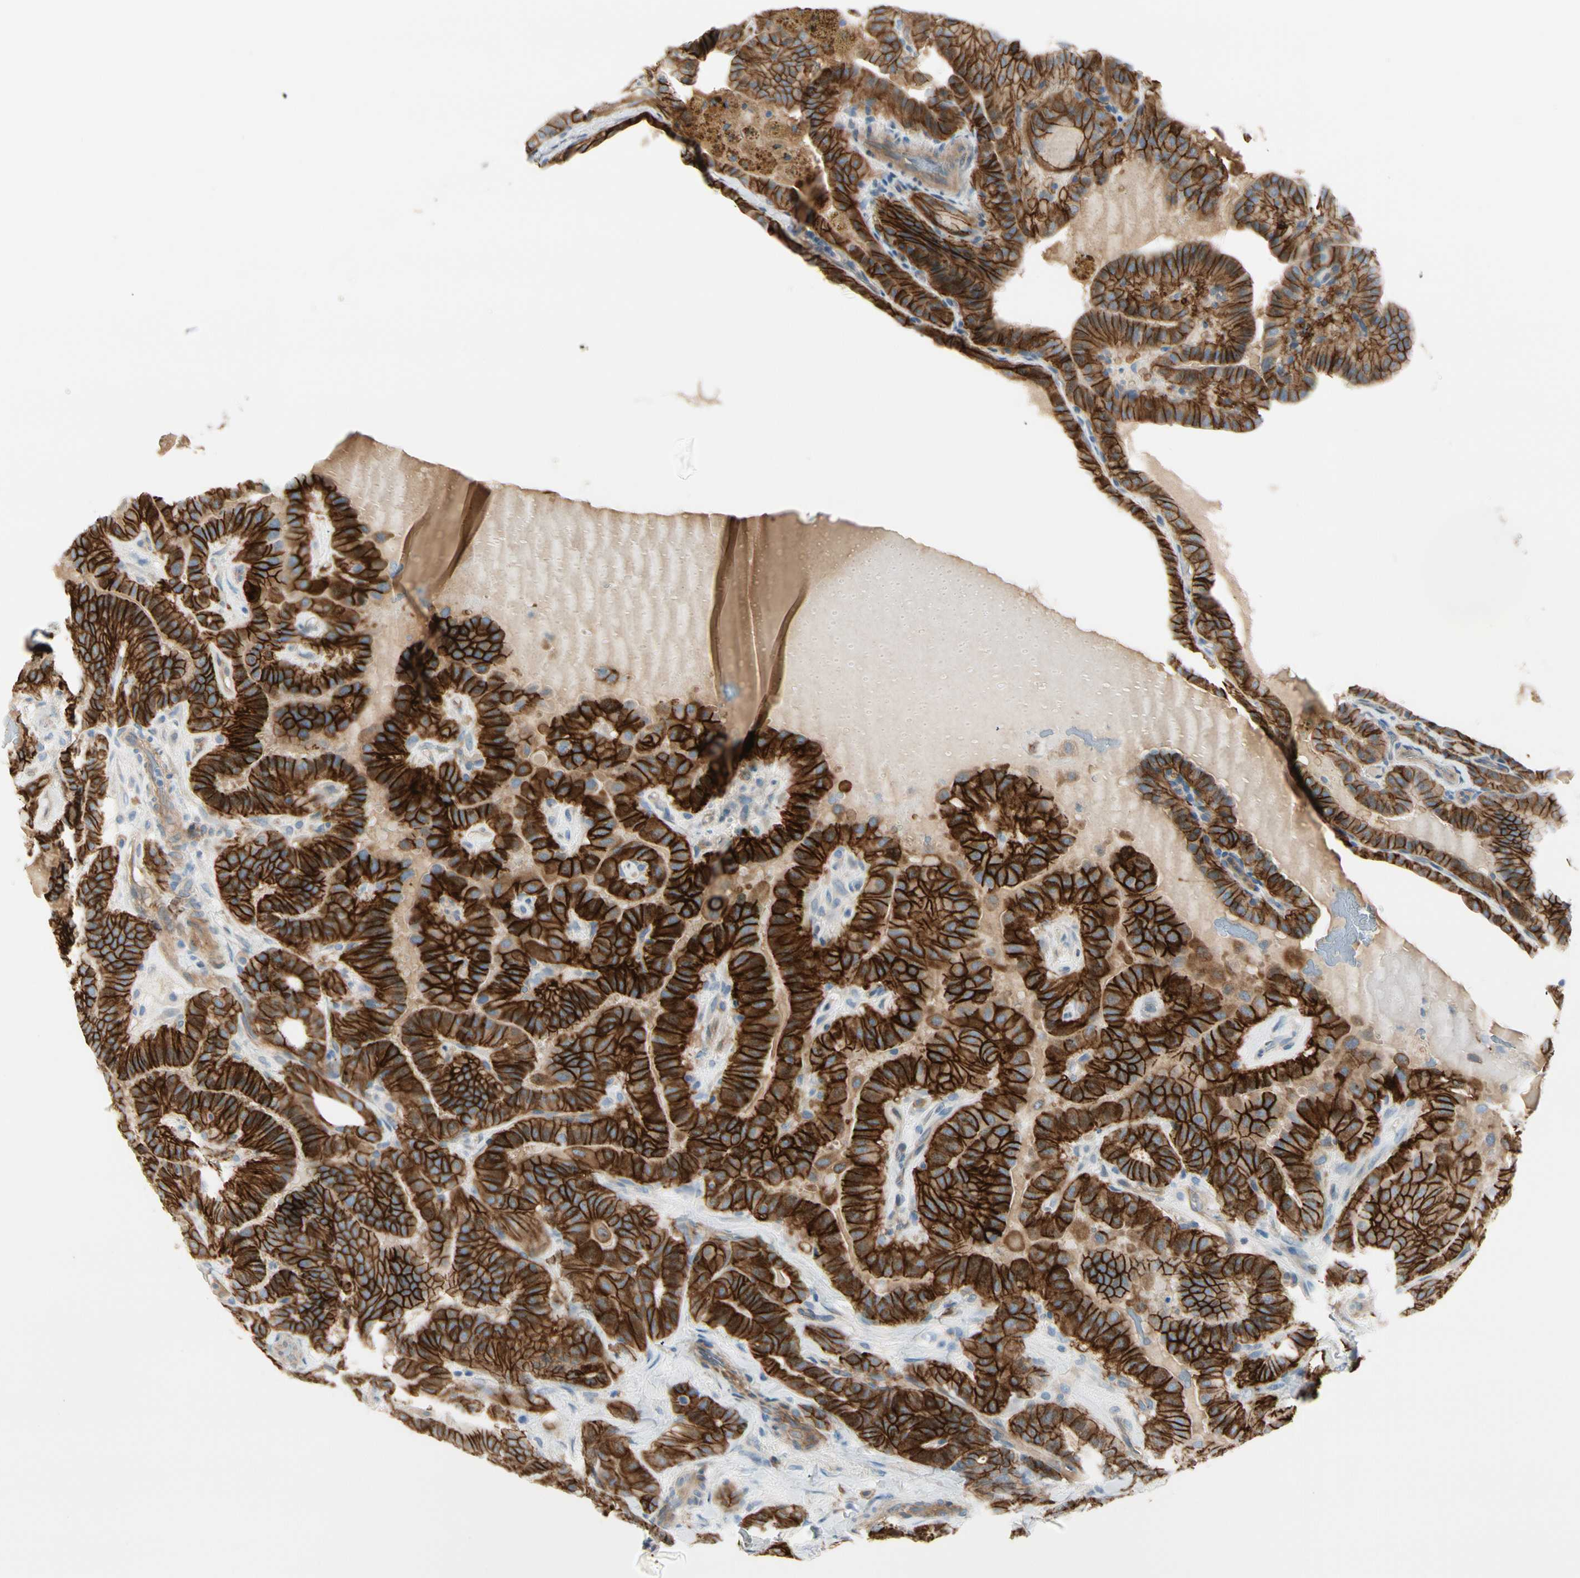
{"staining": {"intensity": "strong", "quantity": ">75%", "location": "cytoplasmic/membranous"}, "tissue": "thyroid cancer", "cell_type": "Tumor cells", "image_type": "cancer", "snomed": [{"axis": "morphology", "description": "Papillary adenocarcinoma, NOS"}, {"axis": "topography", "description": "Thyroid gland"}], "caption": "This photomicrograph reveals thyroid papillary adenocarcinoma stained with immunohistochemistry to label a protein in brown. The cytoplasmic/membranous of tumor cells show strong positivity for the protein. Nuclei are counter-stained blue.", "gene": "ITGA3", "patient": {"sex": "male", "age": 77}}